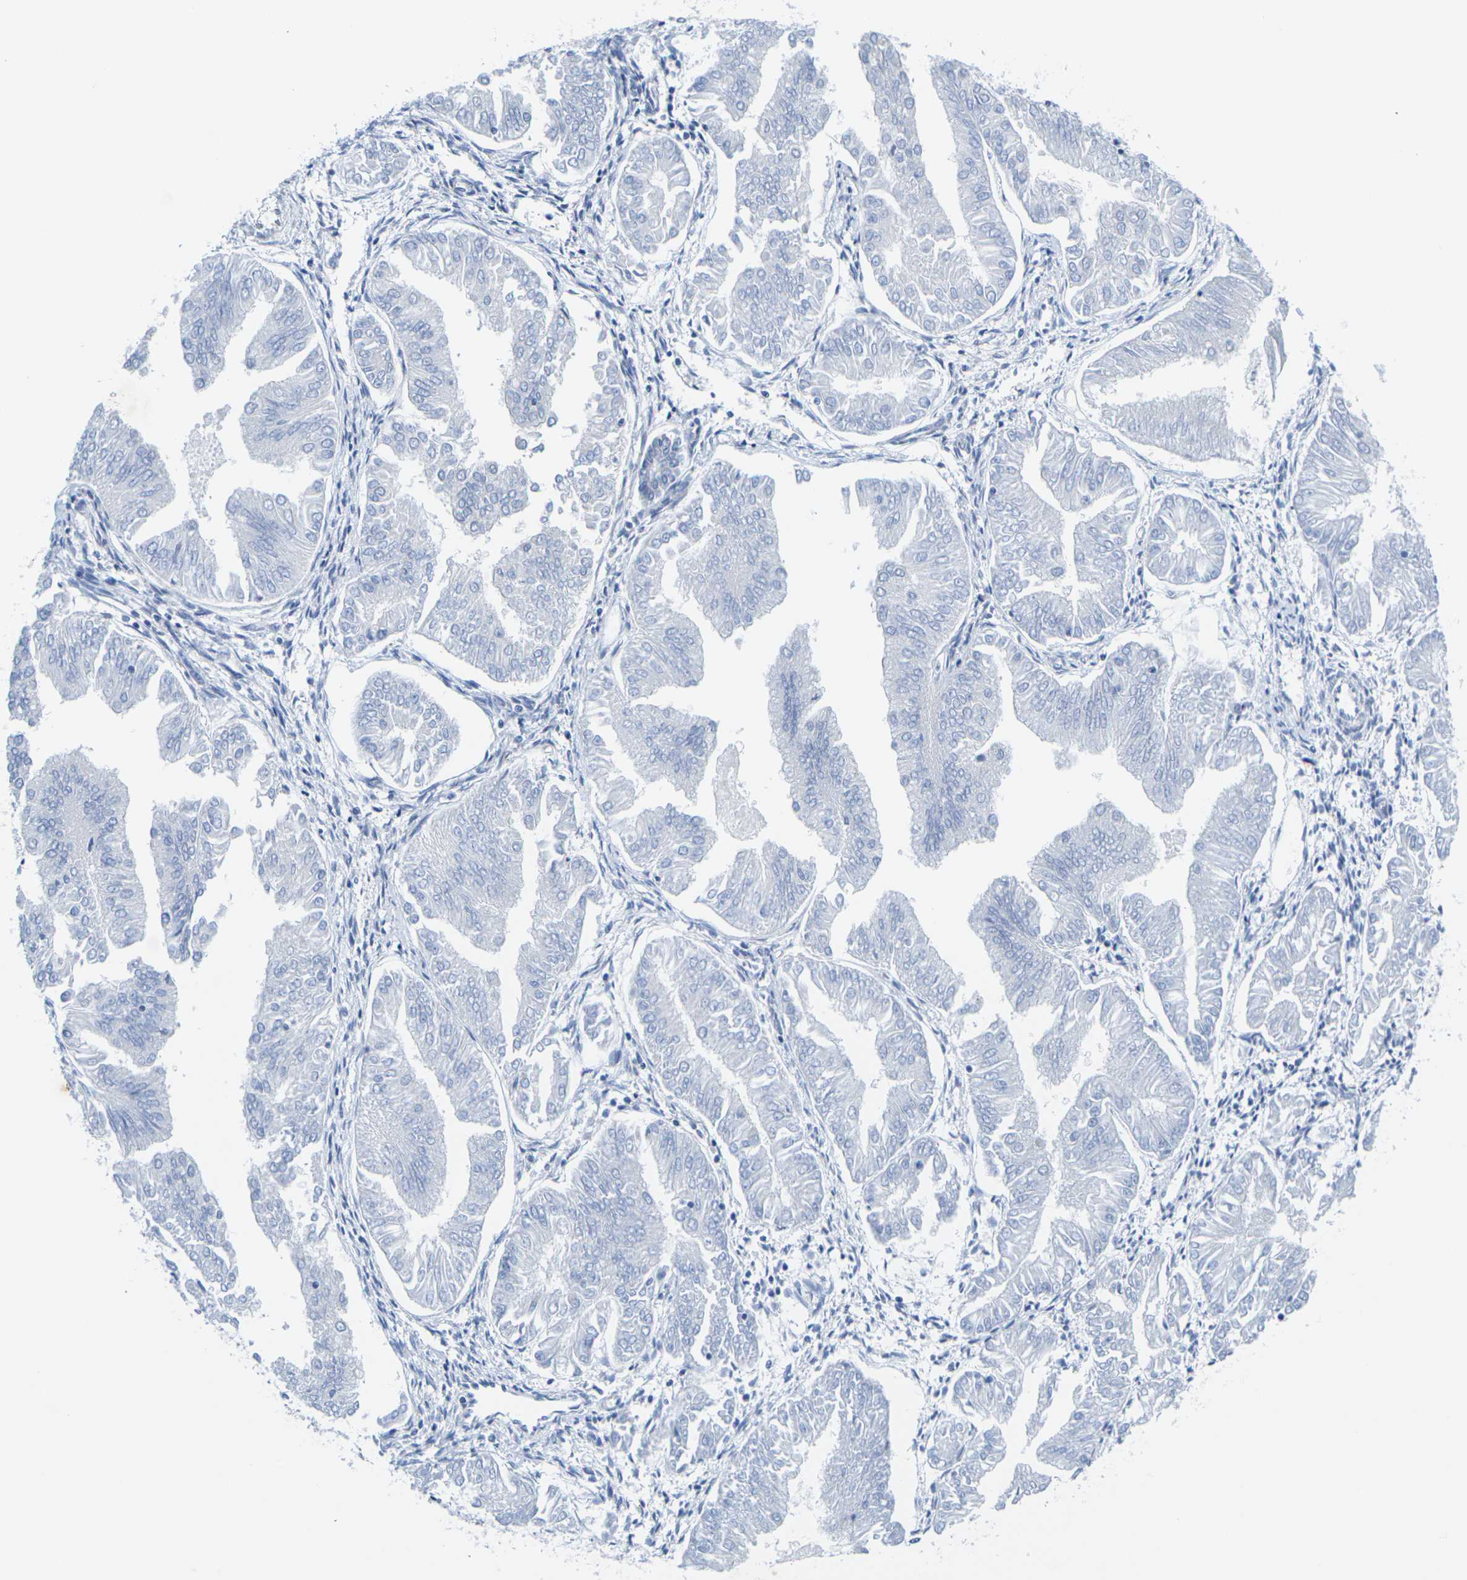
{"staining": {"intensity": "negative", "quantity": "none", "location": "none"}, "tissue": "endometrial cancer", "cell_type": "Tumor cells", "image_type": "cancer", "snomed": [{"axis": "morphology", "description": "Adenocarcinoma, NOS"}, {"axis": "topography", "description": "Endometrium"}], "caption": "Image shows no protein positivity in tumor cells of endometrial adenocarcinoma tissue.", "gene": "CRK", "patient": {"sex": "female", "age": 53}}